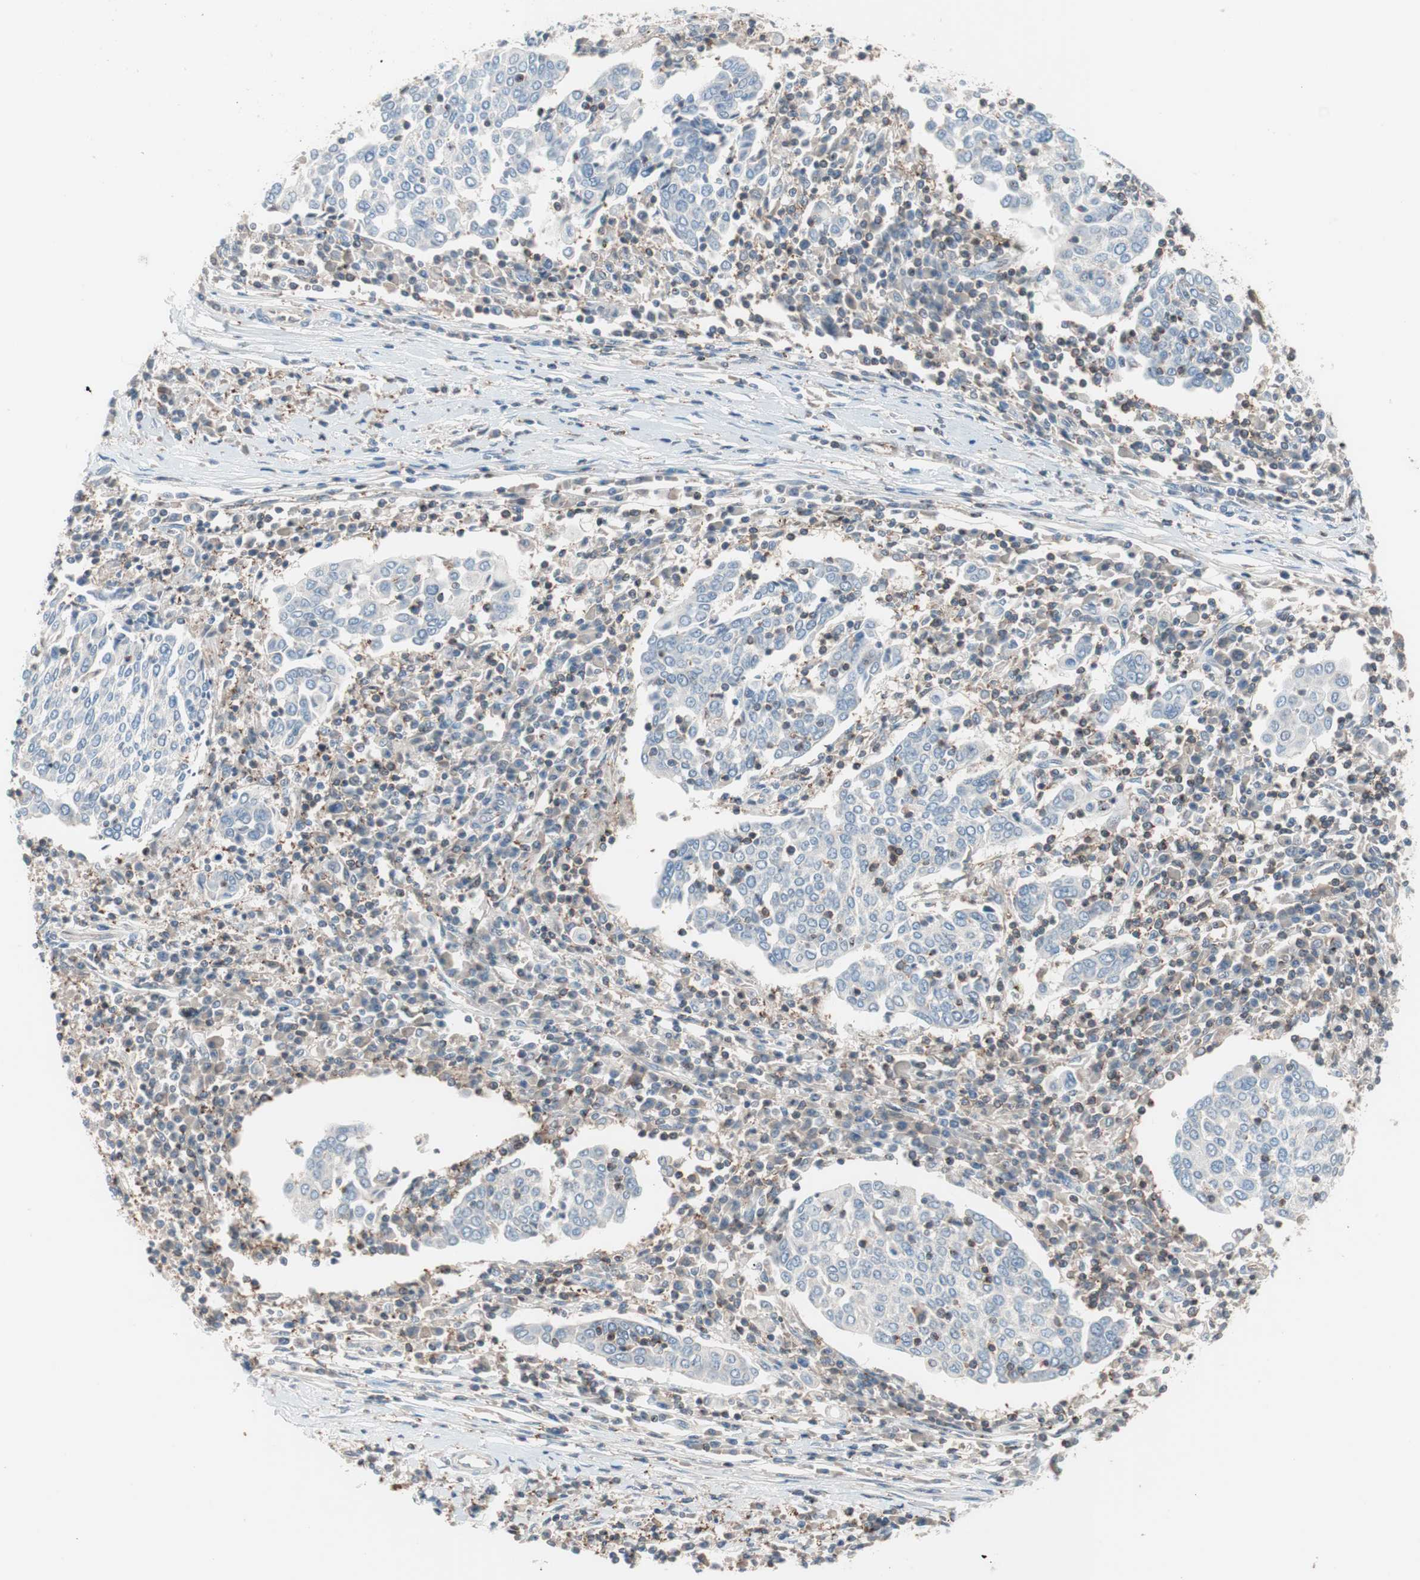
{"staining": {"intensity": "negative", "quantity": "none", "location": "none"}, "tissue": "cervical cancer", "cell_type": "Tumor cells", "image_type": "cancer", "snomed": [{"axis": "morphology", "description": "Squamous cell carcinoma, NOS"}, {"axis": "topography", "description": "Cervix"}], "caption": "Cervical cancer stained for a protein using IHC displays no staining tumor cells.", "gene": "GALT", "patient": {"sex": "female", "age": 40}}